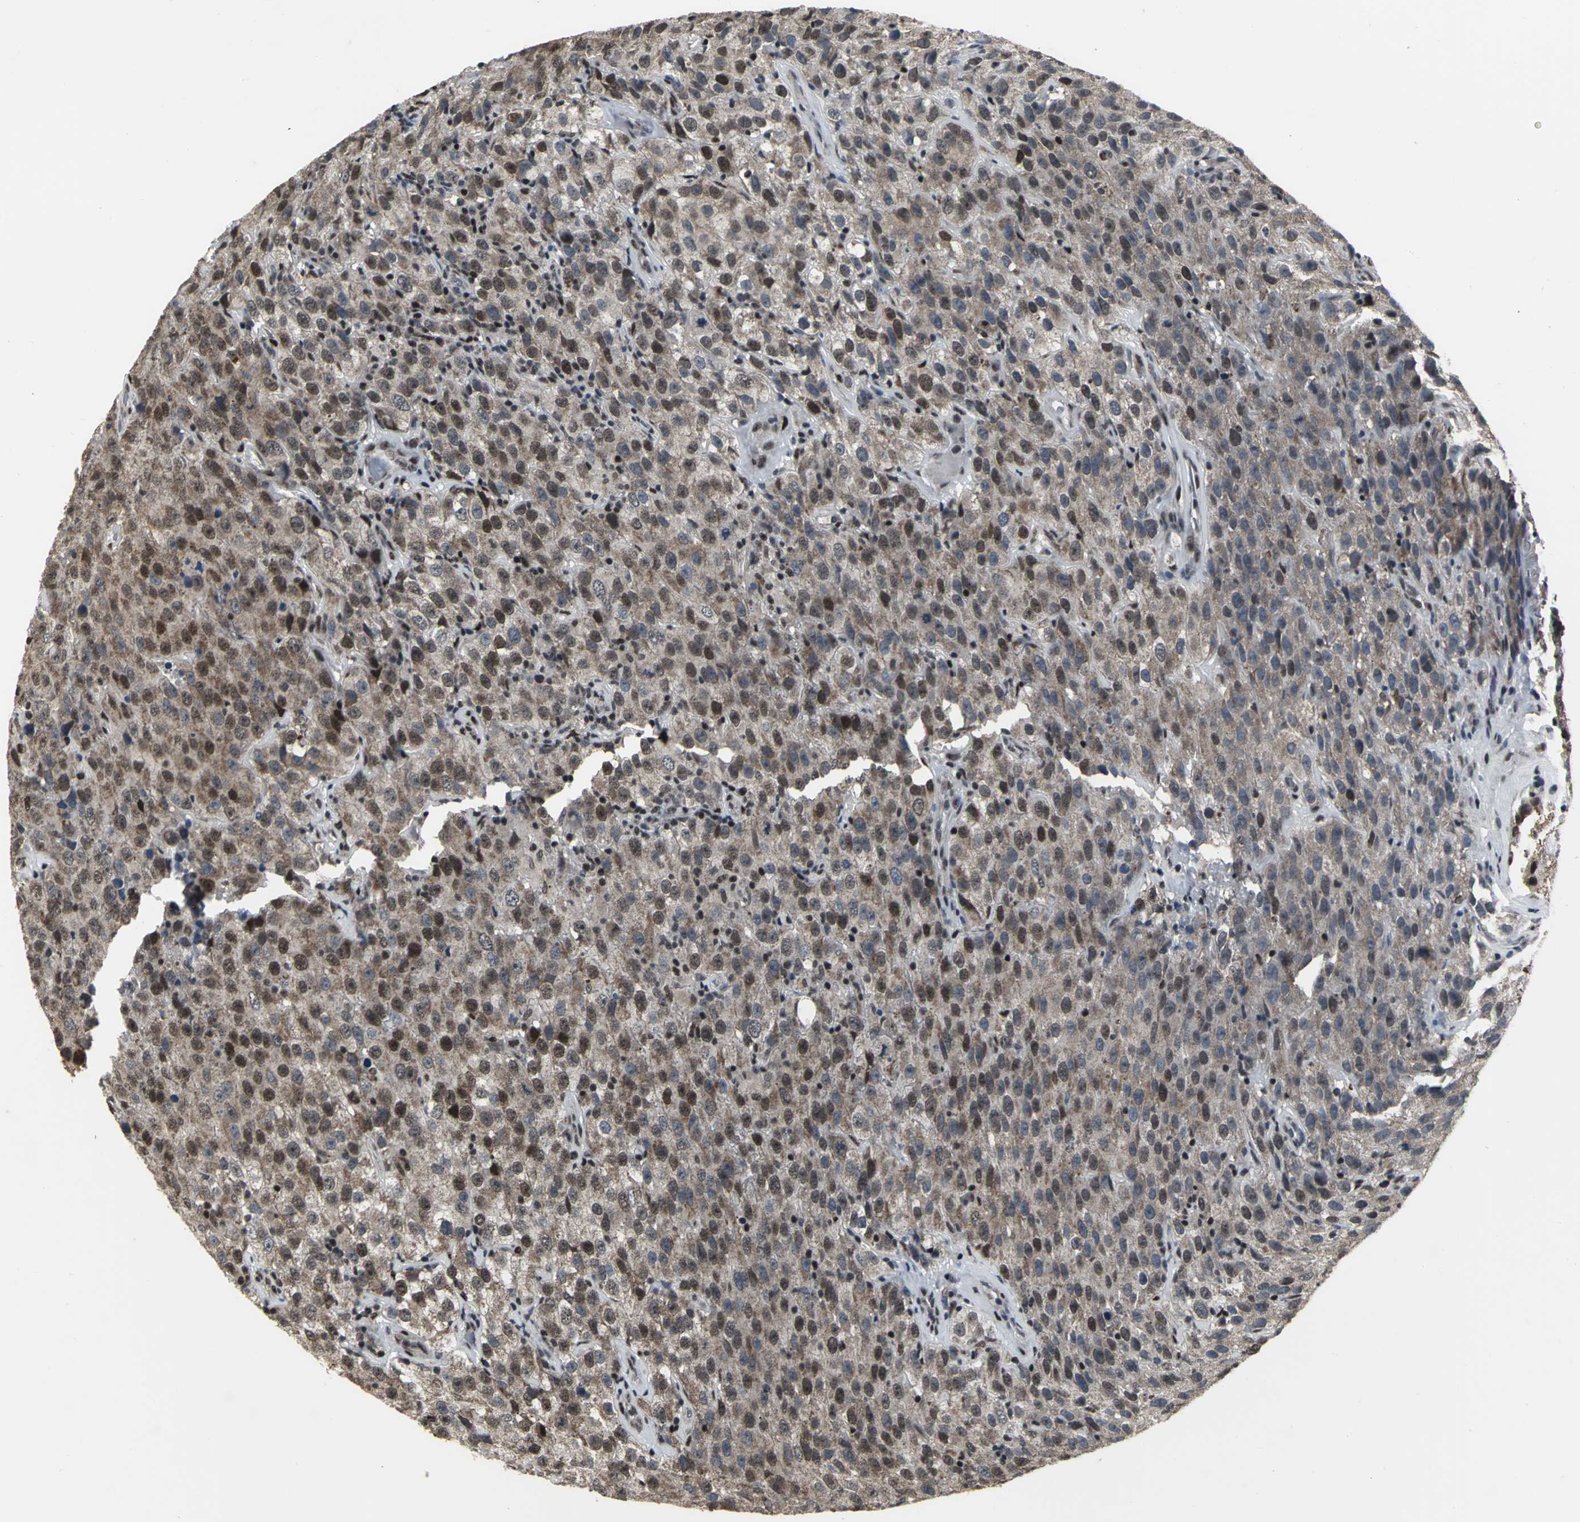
{"staining": {"intensity": "moderate", "quantity": "25%-75%", "location": "nuclear"}, "tissue": "testis cancer", "cell_type": "Tumor cells", "image_type": "cancer", "snomed": [{"axis": "morphology", "description": "Seminoma, NOS"}, {"axis": "topography", "description": "Testis"}], "caption": "An image of human testis seminoma stained for a protein exhibits moderate nuclear brown staining in tumor cells.", "gene": "SRF", "patient": {"sex": "male", "age": 52}}